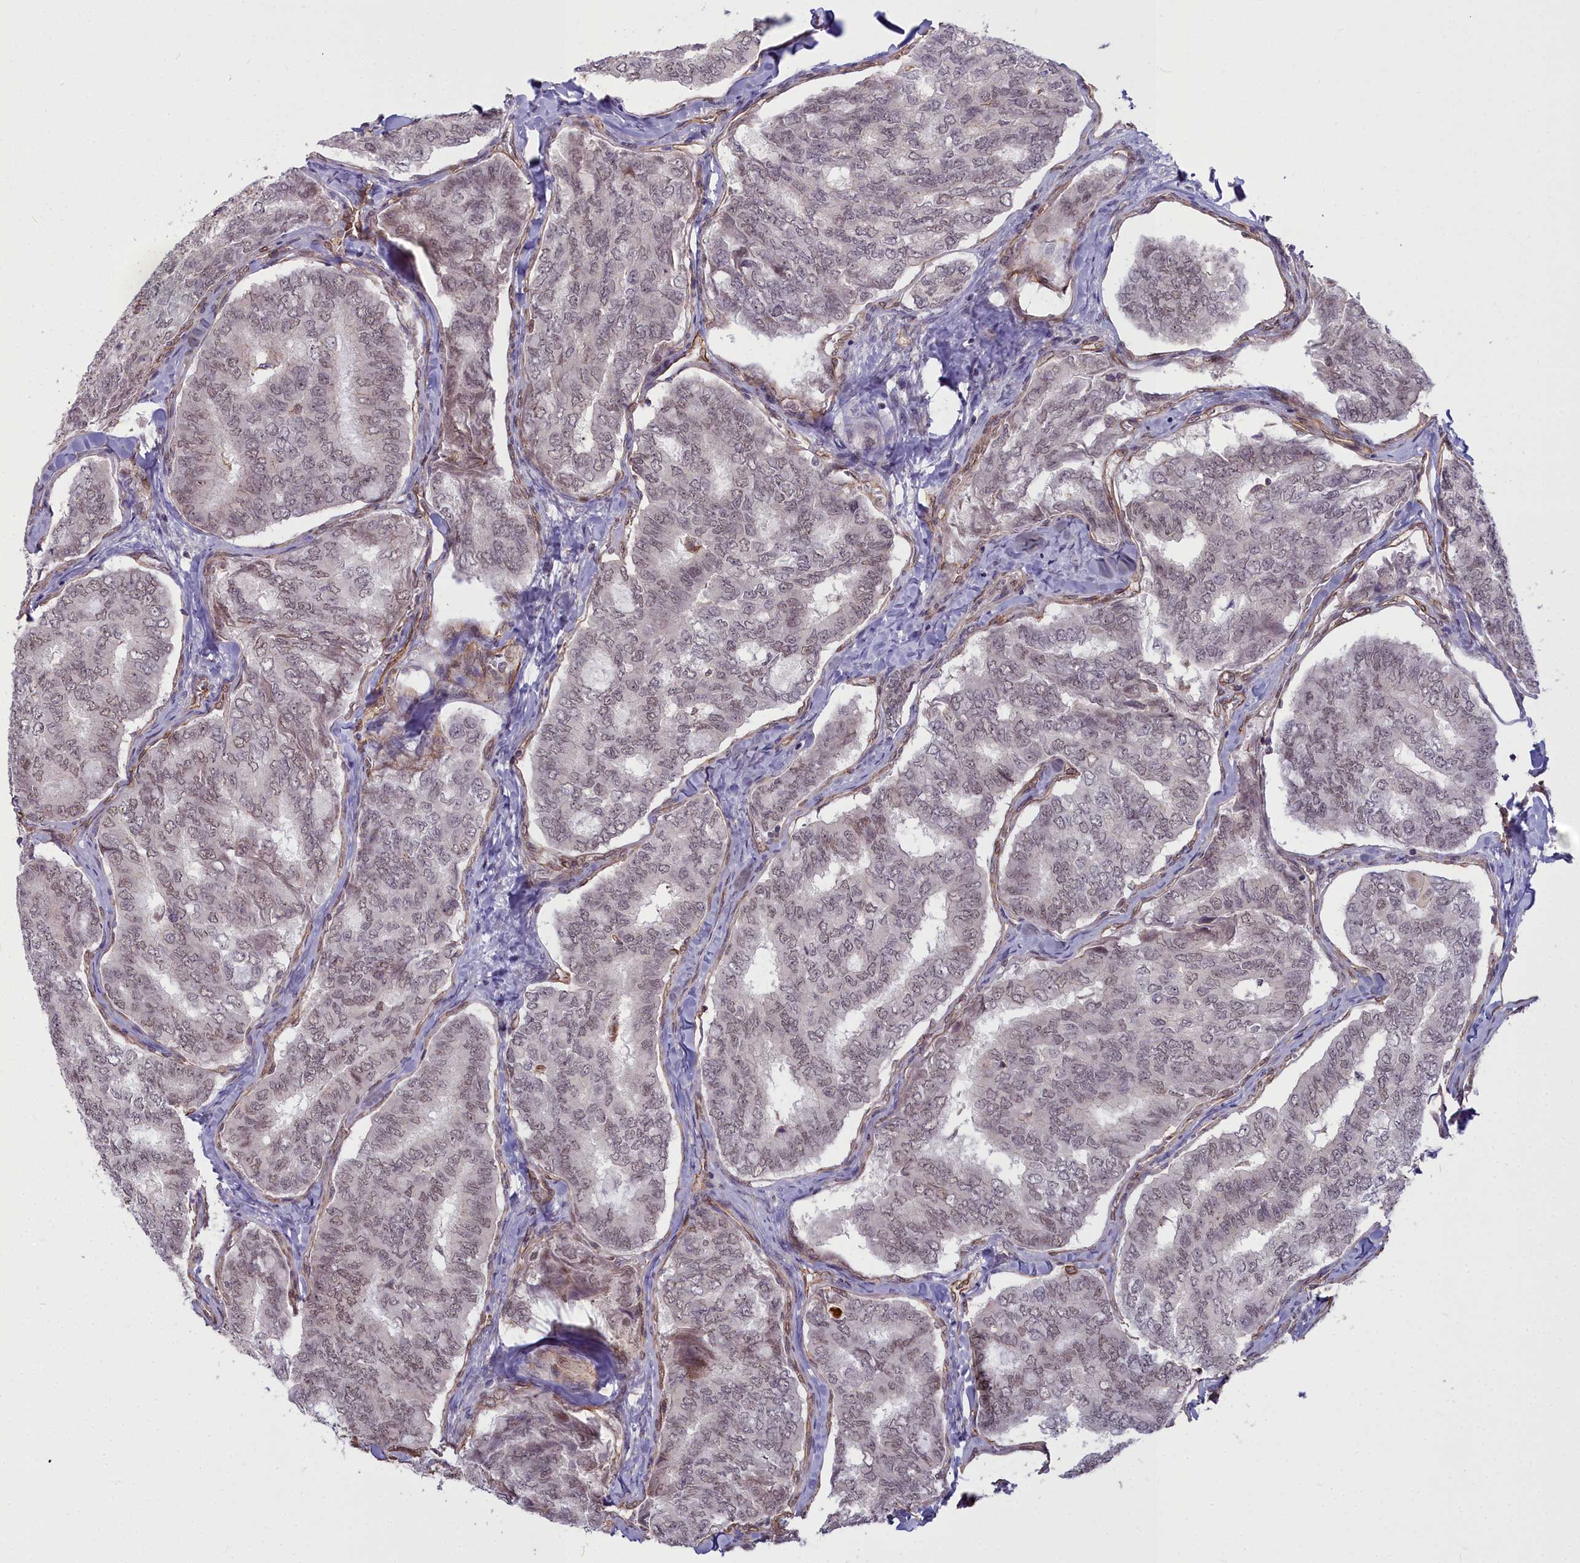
{"staining": {"intensity": "negative", "quantity": "none", "location": "none"}, "tissue": "thyroid cancer", "cell_type": "Tumor cells", "image_type": "cancer", "snomed": [{"axis": "morphology", "description": "Papillary adenocarcinoma, NOS"}, {"axis": "topography", "description": "Thyroid gland"}], "caption": "An image of human thyroid papillary adenocarcinoma is negative for staining in tumor cells.", "gene": "YJU2", "patient": {"sex": "female", "age": 35}}